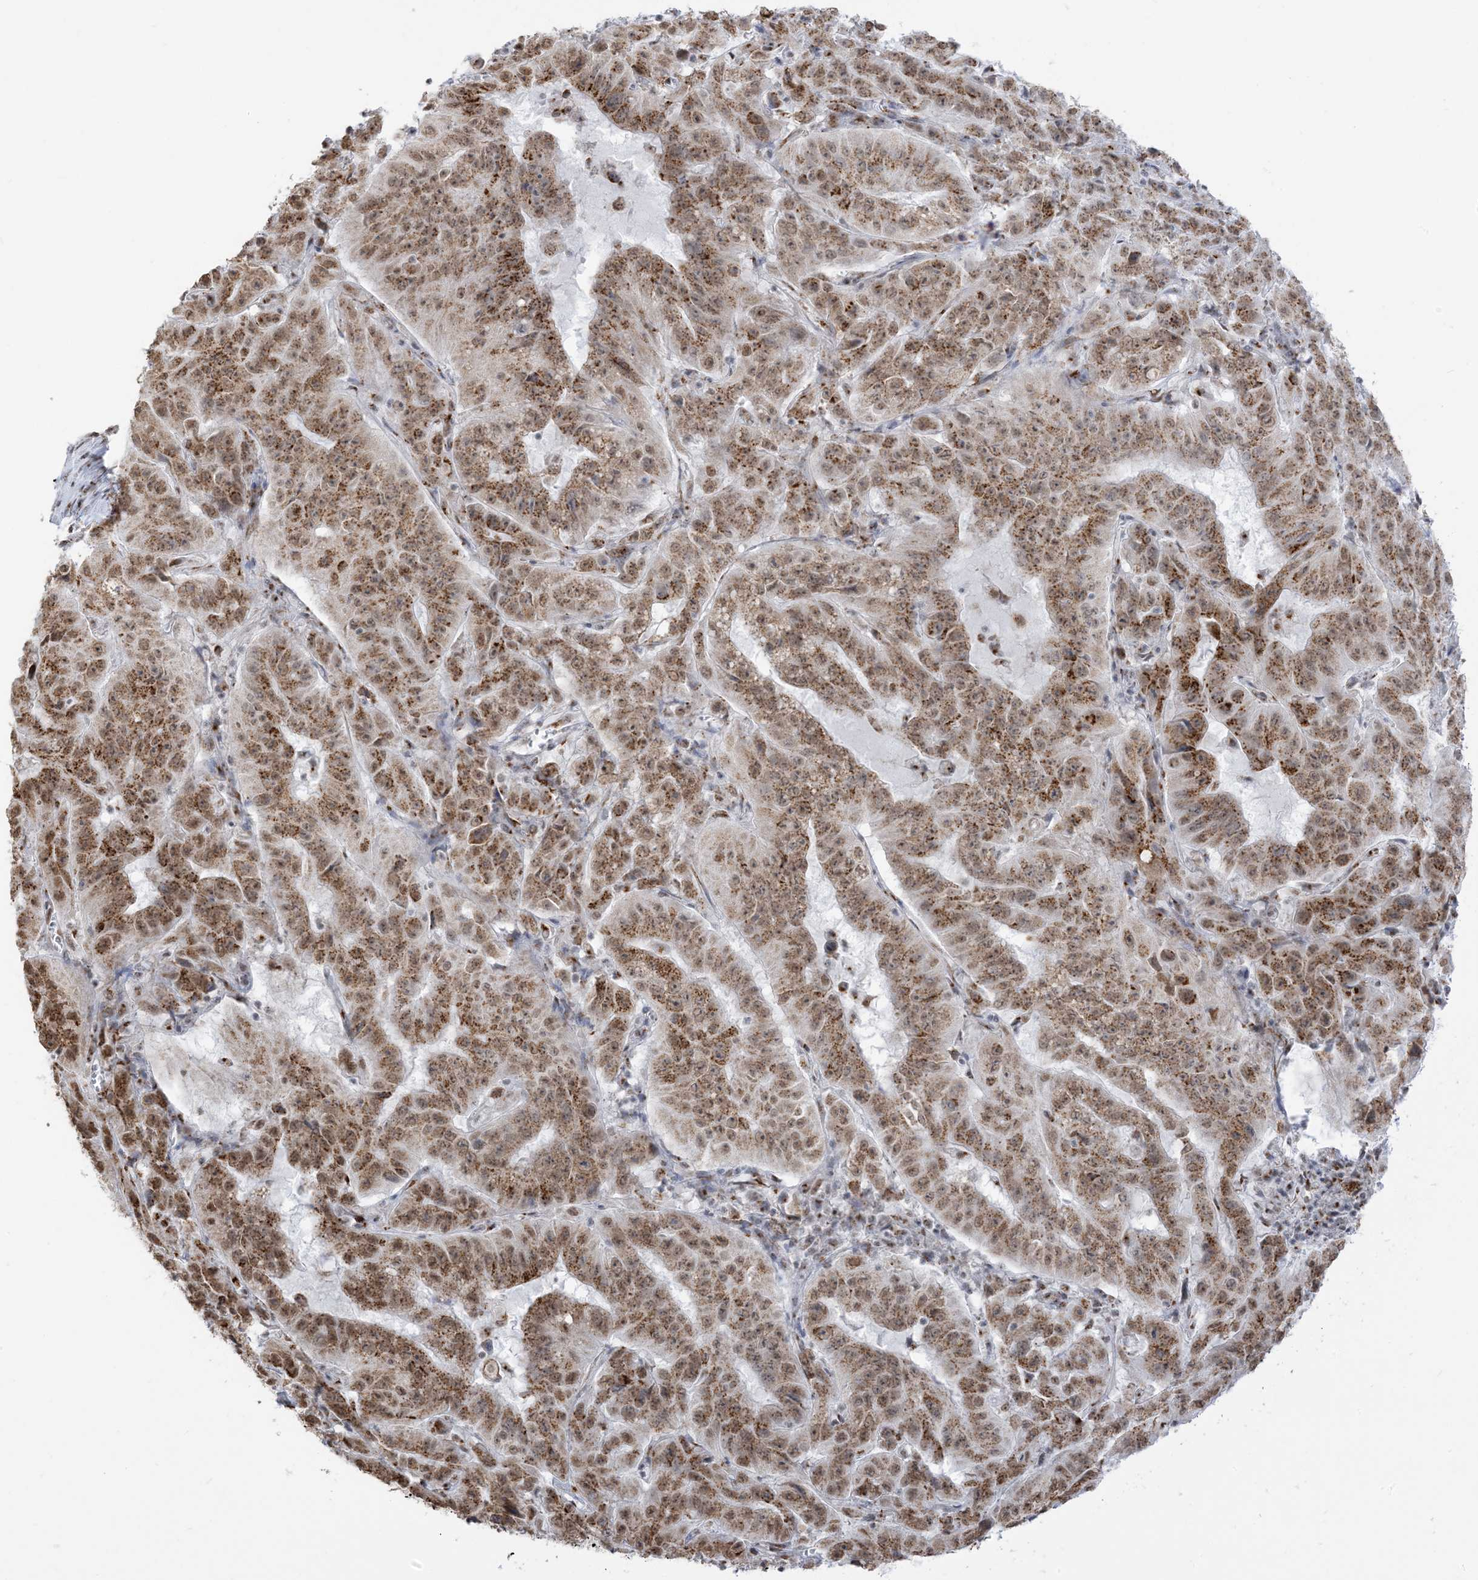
{"staining": {"intensity": "moderate", "quantity": ">75%", "location": "cytoplasmic/membranous,nuclear"}, "tissue": "pancreatic cancer", "cell_type": "Tumor cells", "image_type": "cancer", "snomed": [{"axis": "morphology", "description": "Adenocarcinoma, NOS"}, {"axis": "topography", "description": "Pancreas"}], "caption": "Tumor cells exhibit moderate cytoplasmic/membranous and nuclear positivity in approximately >75% of cells in pancreatic adenocarcinoma.", "gene": "GPR107", "patient": {"sex": "male", "age": 63}}